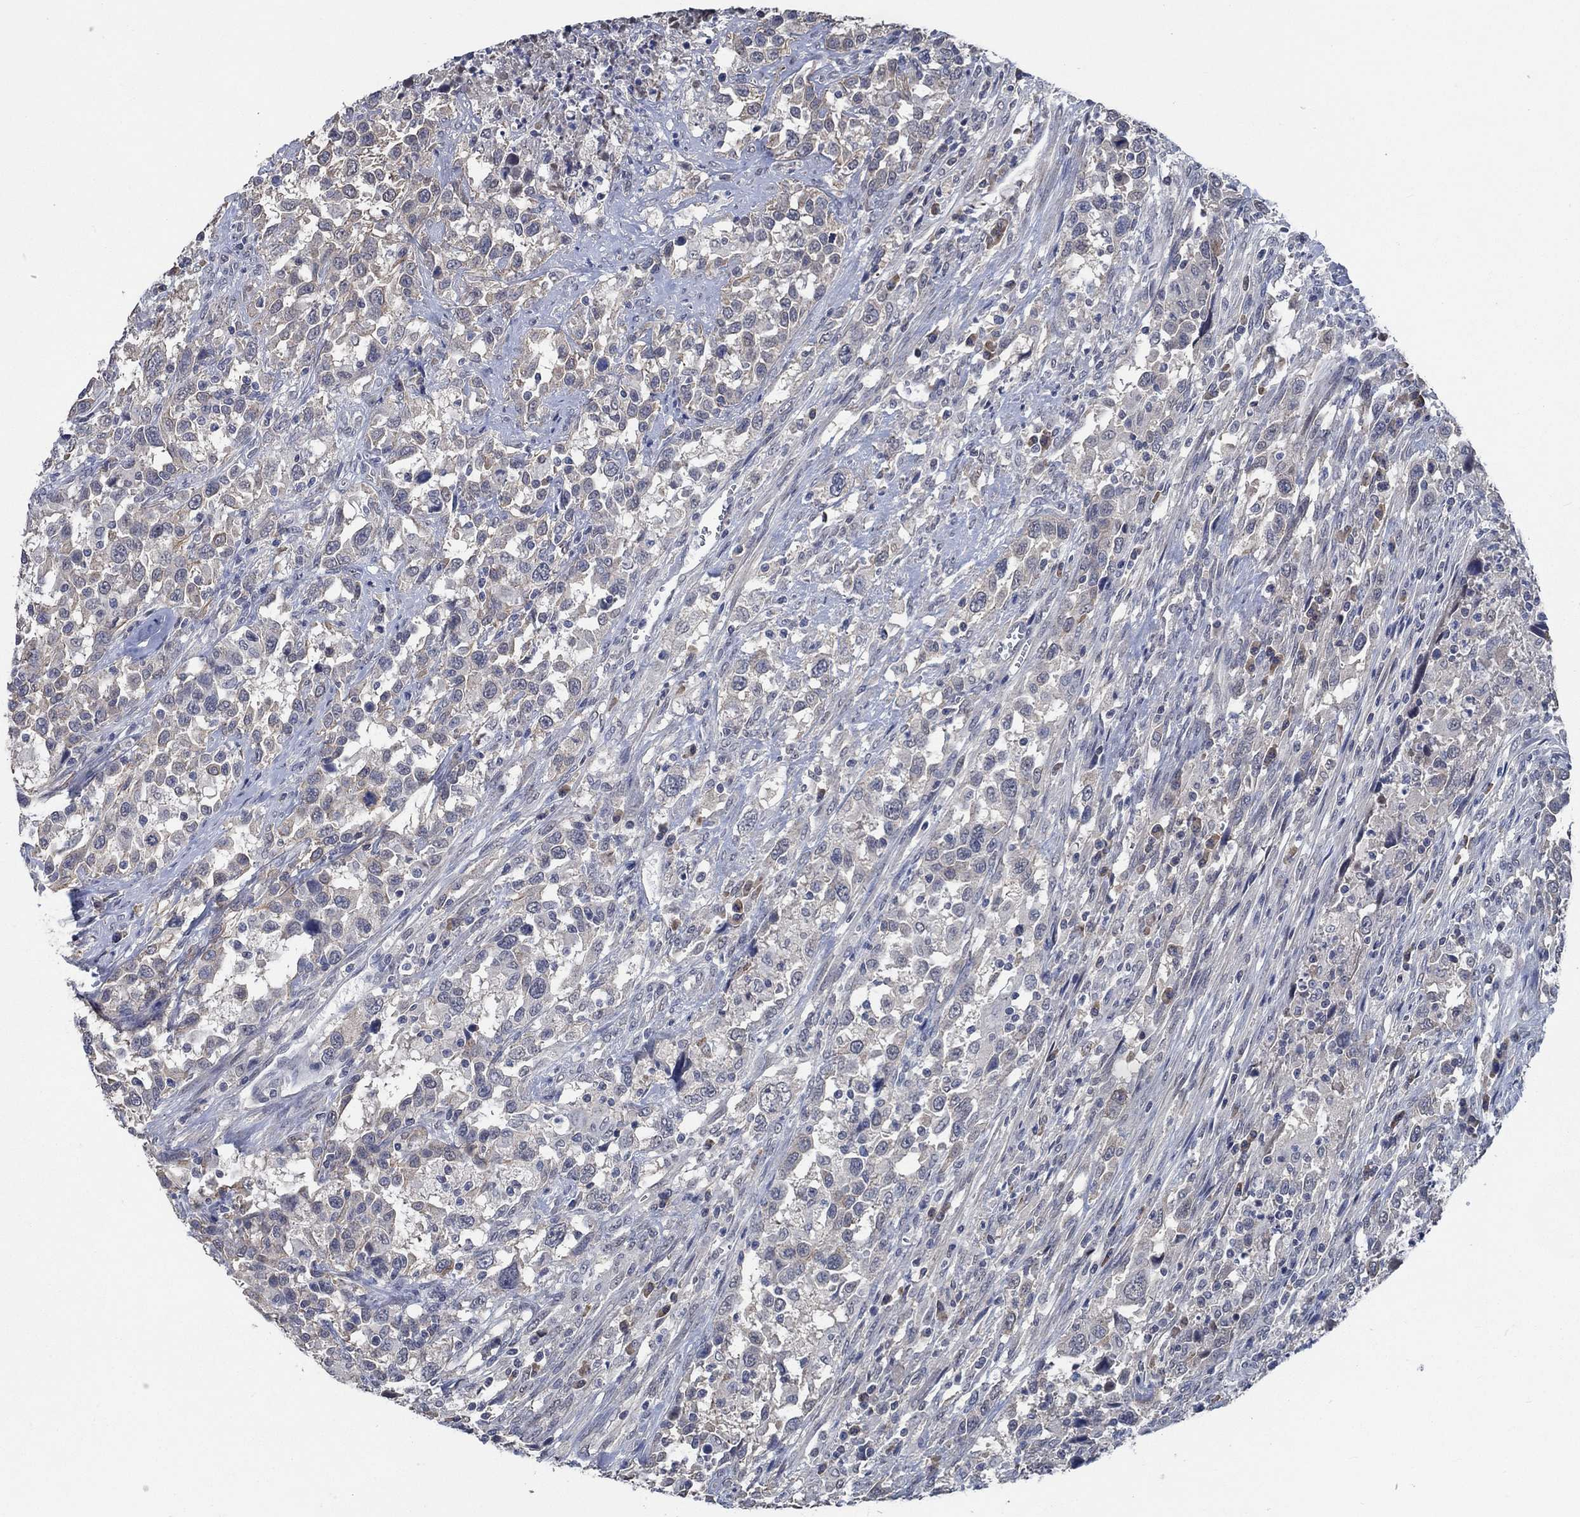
{"staining": {"intensity": "negative", "quantity": "none", "location": "none"}, "tissue": "urothelial cancer", "cell_type": "Tumor cells", "image_type": "cancer", "snomed": [{"axis": "morphology", "description": "Urothelial carcinoma, NOS"}, {"axis": "morphology", "description": "Urothelial carcinoma, High grade"}, {"axis": "topography", "description": "Urinary bladder"}], "caption": "Immunohistochemistry (IHC) image of urothelial carcinoma (high-grade) stained for a protein (brown), which shows no positivity in tumor cells.", "gene": "OBSCN", "patient": {"sex": "female", "age": 64}}